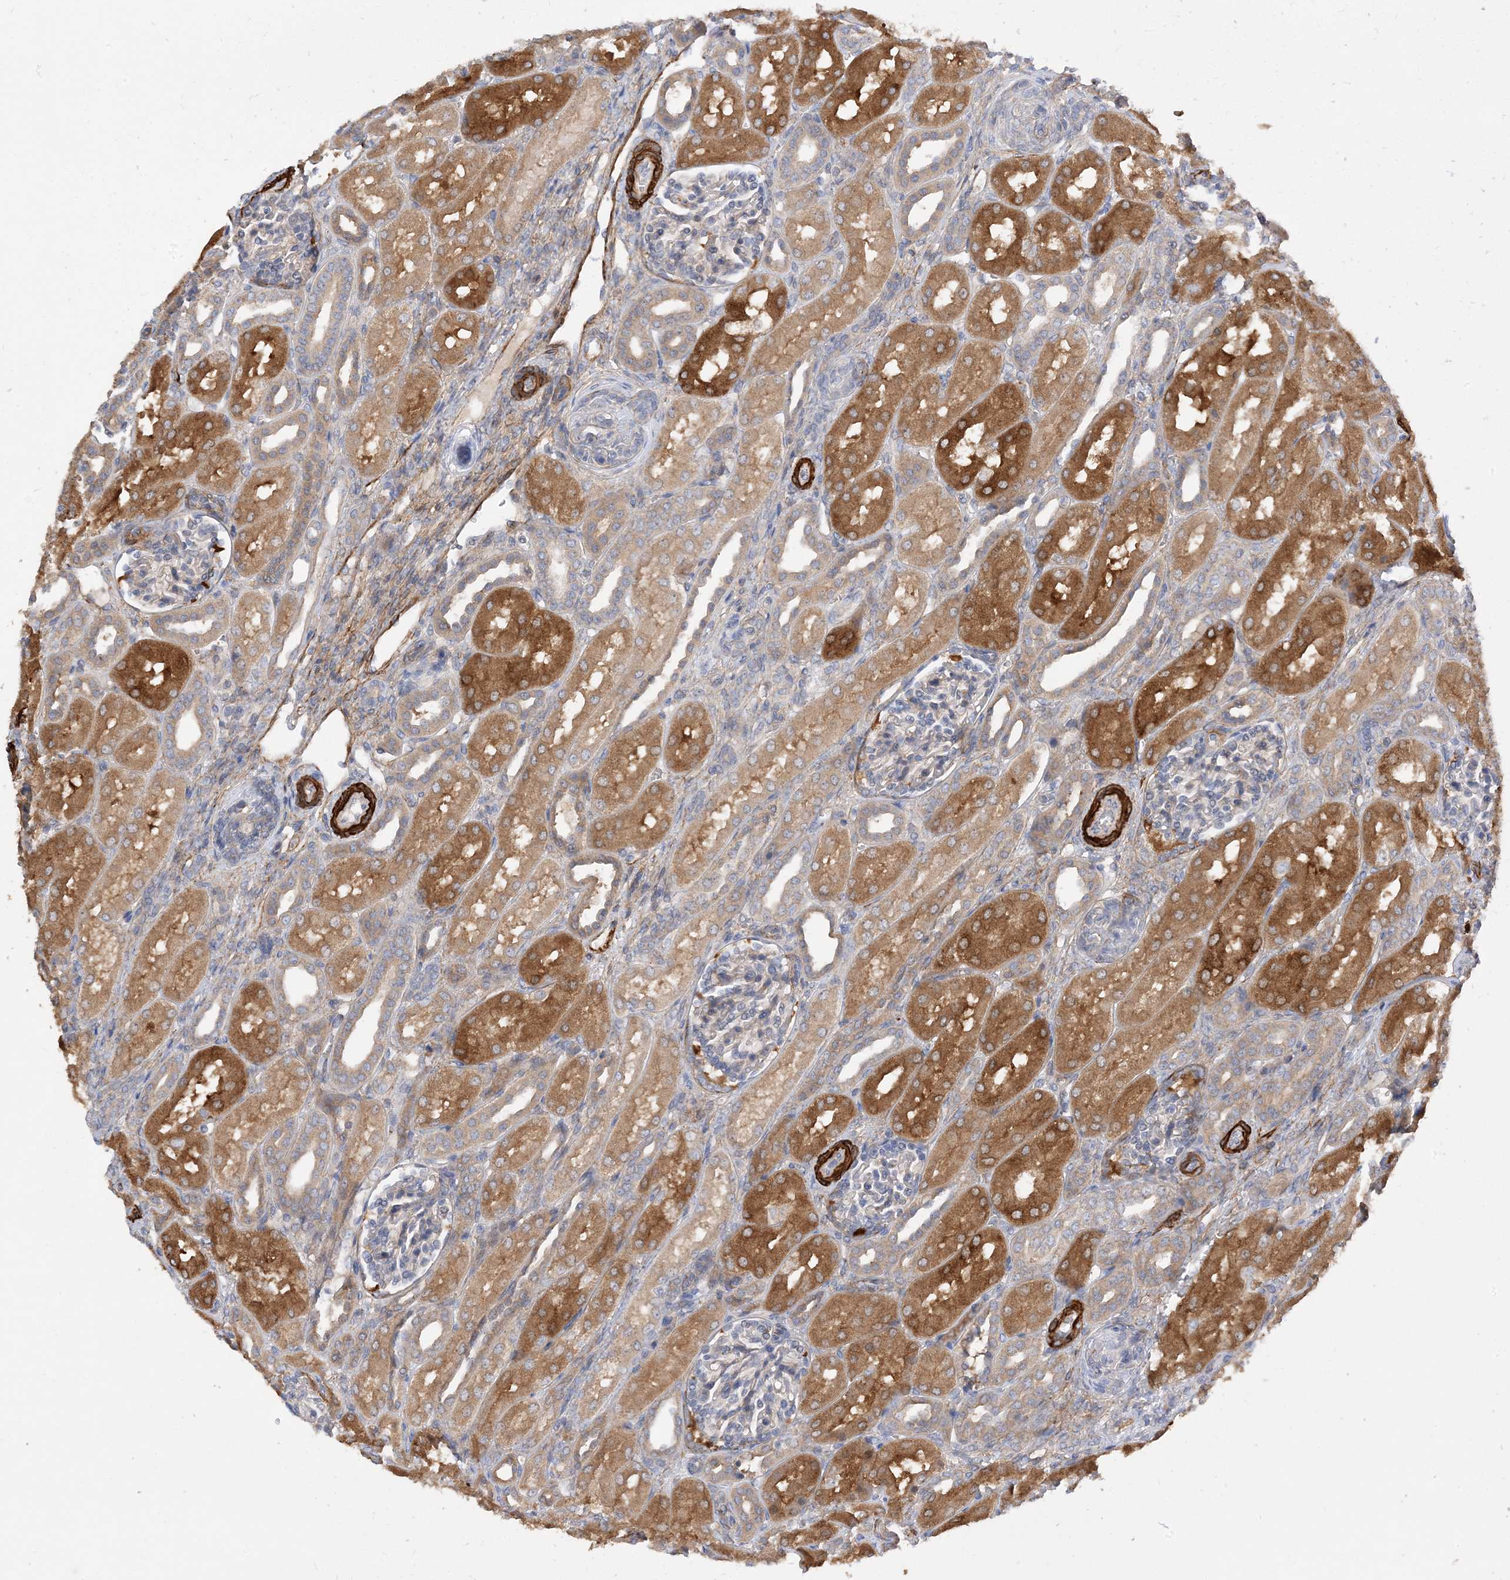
{"staining": {"intensity": "weak", "quantity": "25%-75%", "location": "cytoplasmic/membranous"}, "tissue": "kidney", "cell_type": "Cells in glomeruli", "image_type": "normal", "snomed": [{"axis": "morphology", "description": "Normal tissue, NOS"}, {"axis": "morphology", "description": "Neoplasm, malignant, NOS"}, {"axis": "topography", "description": "Kidney"}], "caption": "Immunohistochemical staining of normal human kidney reveals 25%-75% levels of weak cytoplasmic/membranous protein positivity in approximately 25%-75% of cells in glomeruli. Nuclei are stained in blue.", "gene": "KIFBP", "patient": {"sex": "female", "age": 1}}